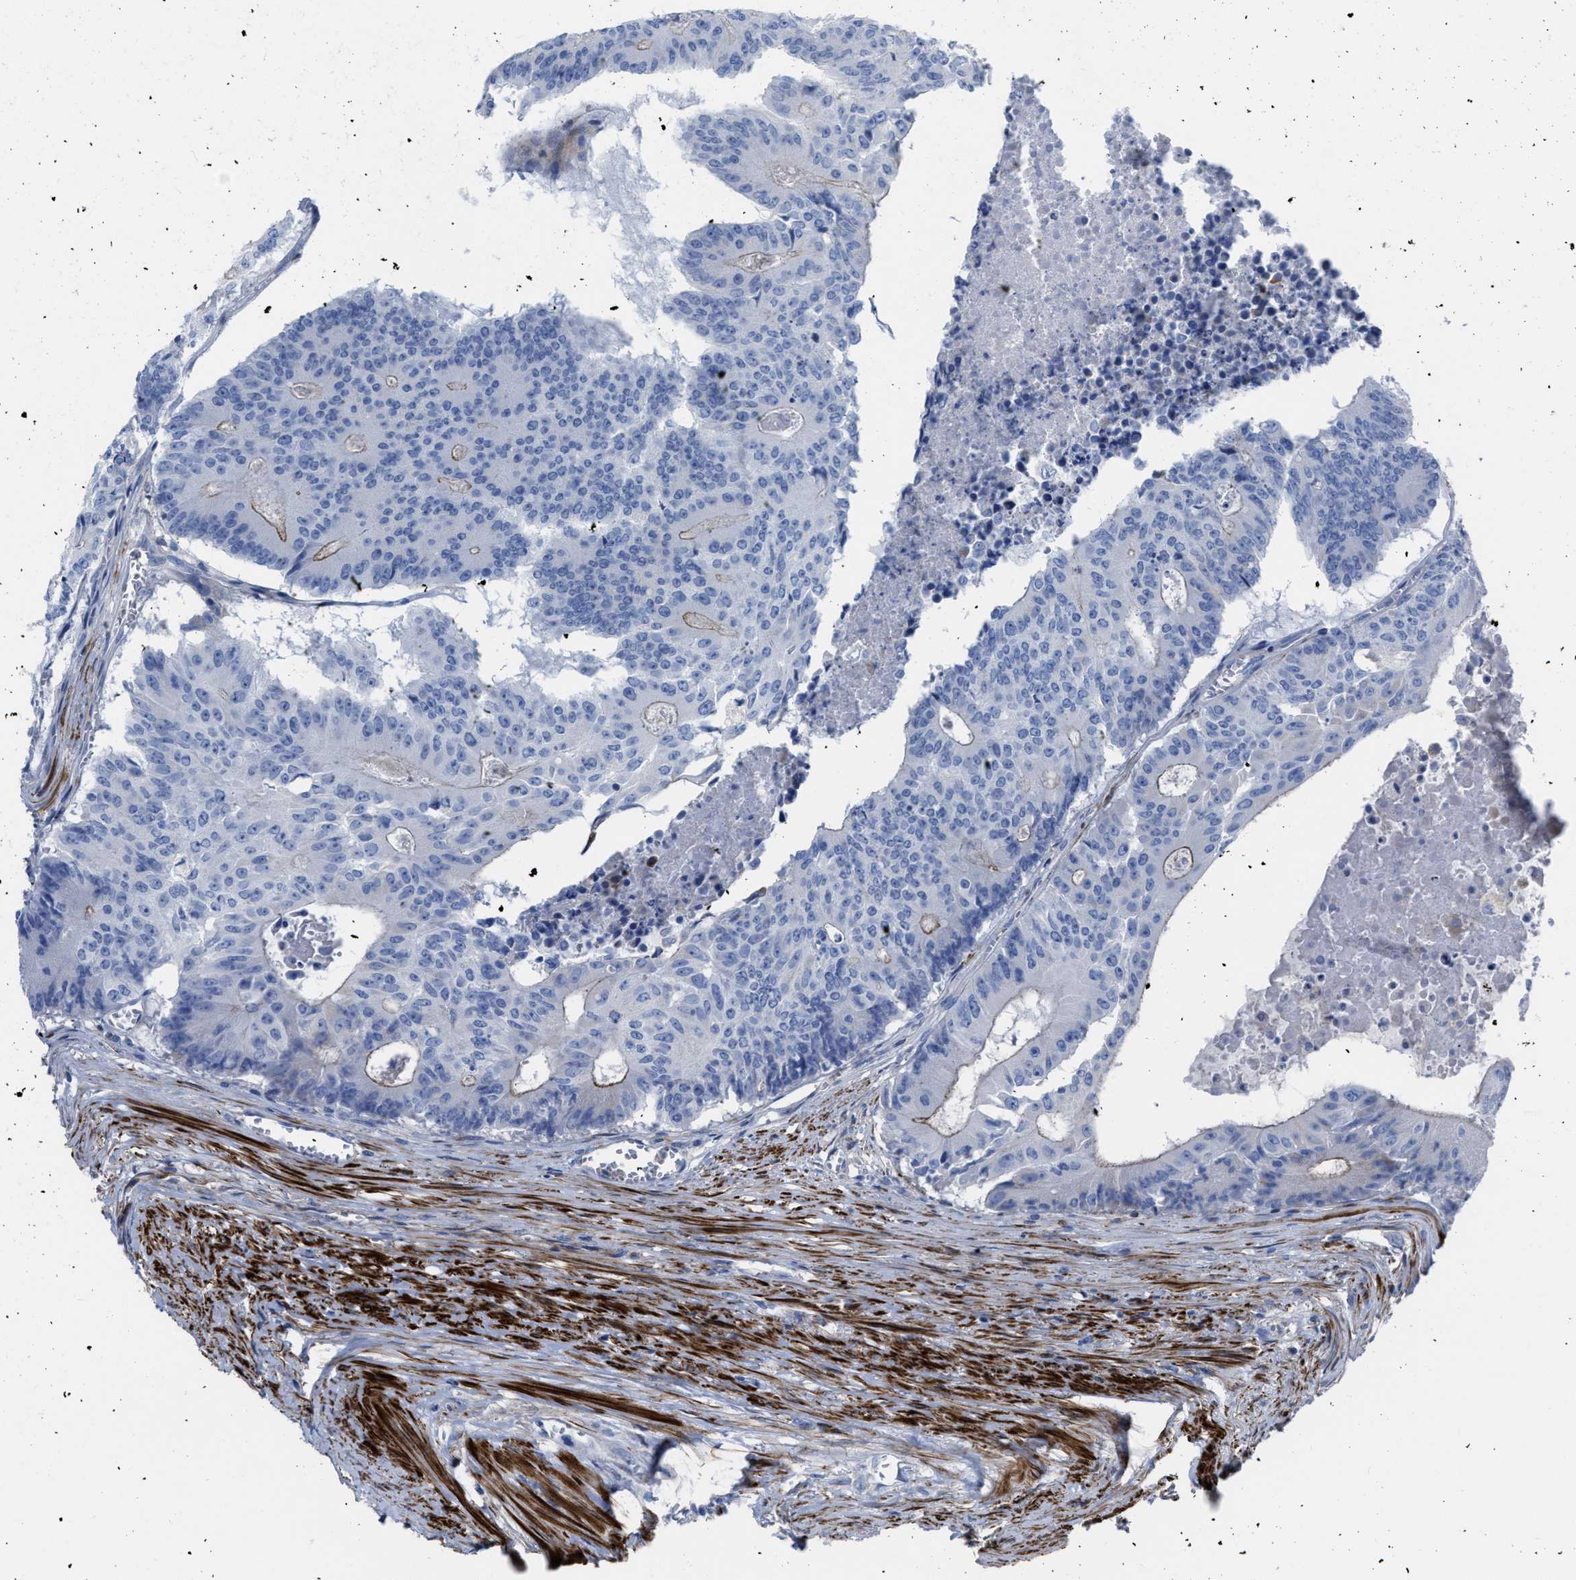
{"staining": {"intensity": "weak", "quantity": "<25%", "location": "cytoplasmic/membranous"}, "tissue": "colorectal cancer", "cell_type": "Tumor cells", "image_type": "cancer", "snomed": [{"axis": "morphology", "description": "Adenocarcinoma, NOS"}, {"axis": "topography", "description": "Colon"}], "caption": "This is an immunohistochemistry (IHC) histopathology image of human colorectal cancer (adenocarcinoma). There is no expression in tumor cells.", "gene": "PRMT2", "patient": {"sex": "male", "age": 87}}